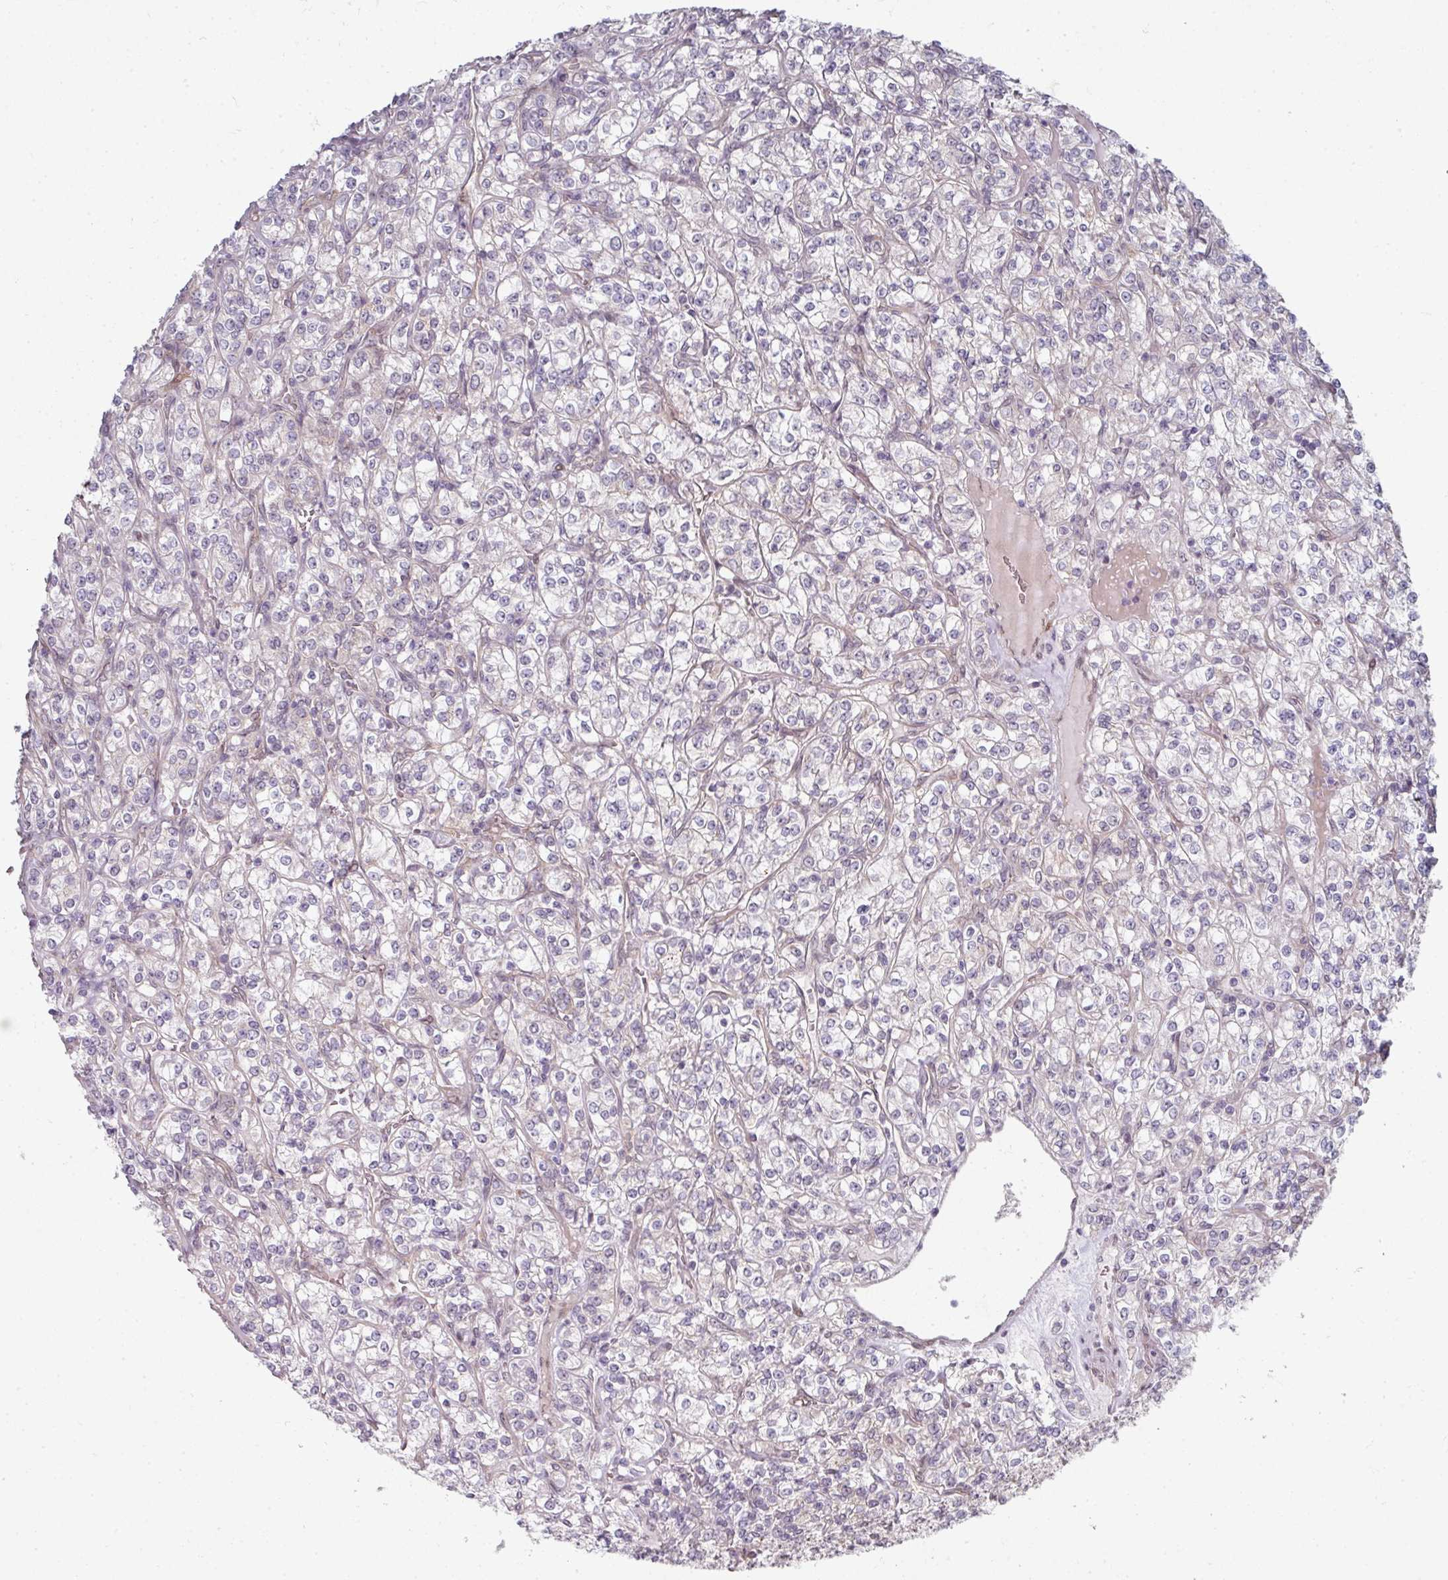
{"staining": {"intensity": "negative", "quantity": "none", "location": "none"}, "tissue": "renal cancer", "cell_type": "Tumor cells", "image_type": "cancer", "snomed": [{"axis": "morphology", "description": "Adenocarcinoma, NOS"}, {"axis": "topography", "description": "Kidney"}], "caption": "The photomicrograph reveals no staining of tumor cells in renal cancer (adenocarcinoma). Nuclei are stained in blue.", "gene": "TMCC1", "patient": {"sex": "male", "age": 77}}